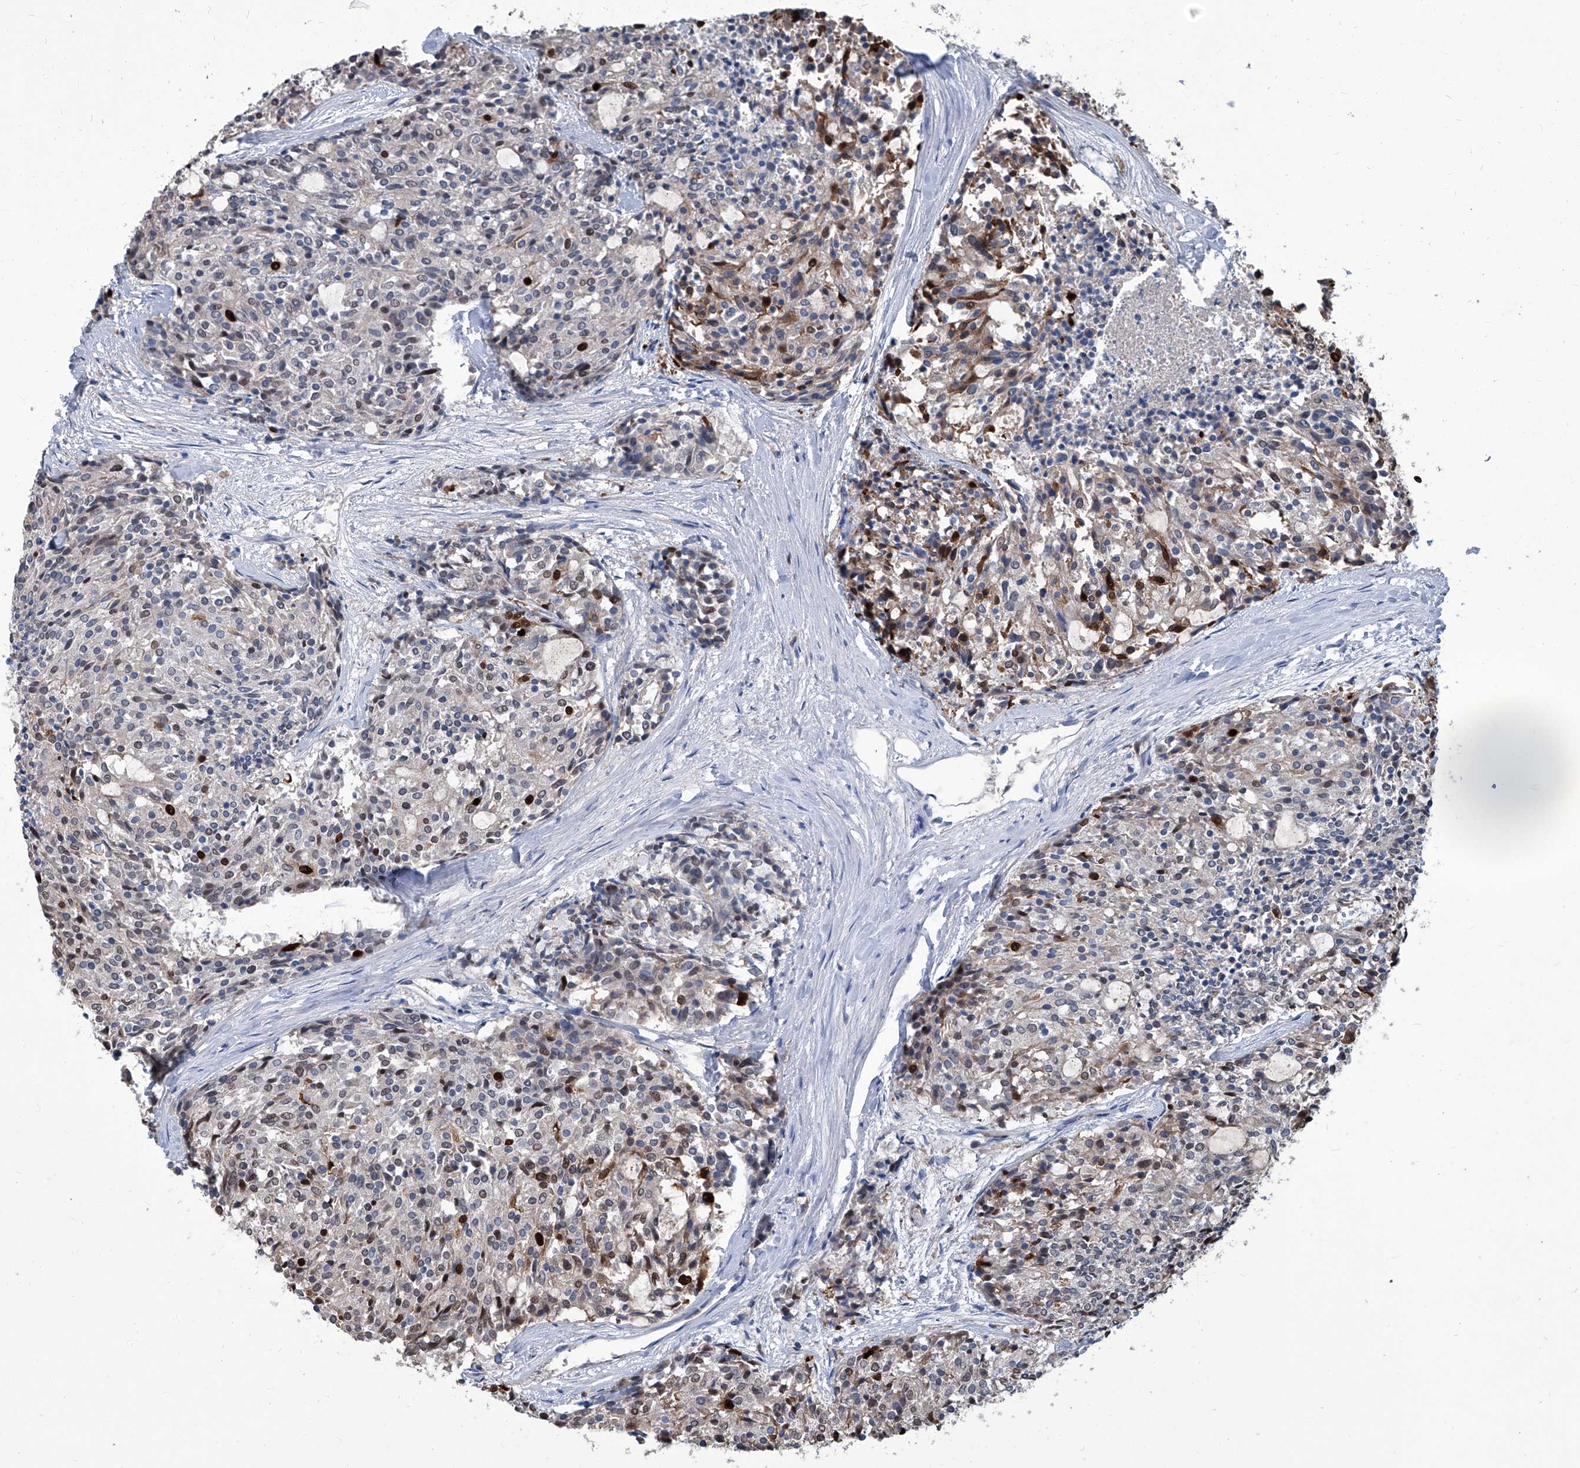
{"staining": {"intensity": "moderate", "quantity": "25%-75%", "location": "nuclear"}, "tissue": "carcinoid", "cell_type": "Tumor cells", "image_type": "cancer", "snomed": [{"axis": "morphology", "description": "Carcinoid, malignant, NOS"}, {"axis": "topography", "description": "Pancreas"}], "caption": "Malignant carcinoid stained with a brown dye displays moderate nuclear positive staining in approximately 25%-75% of tumor cells.", "gene": "PCNA", "patient": {"sex": "female", "age": 54}}